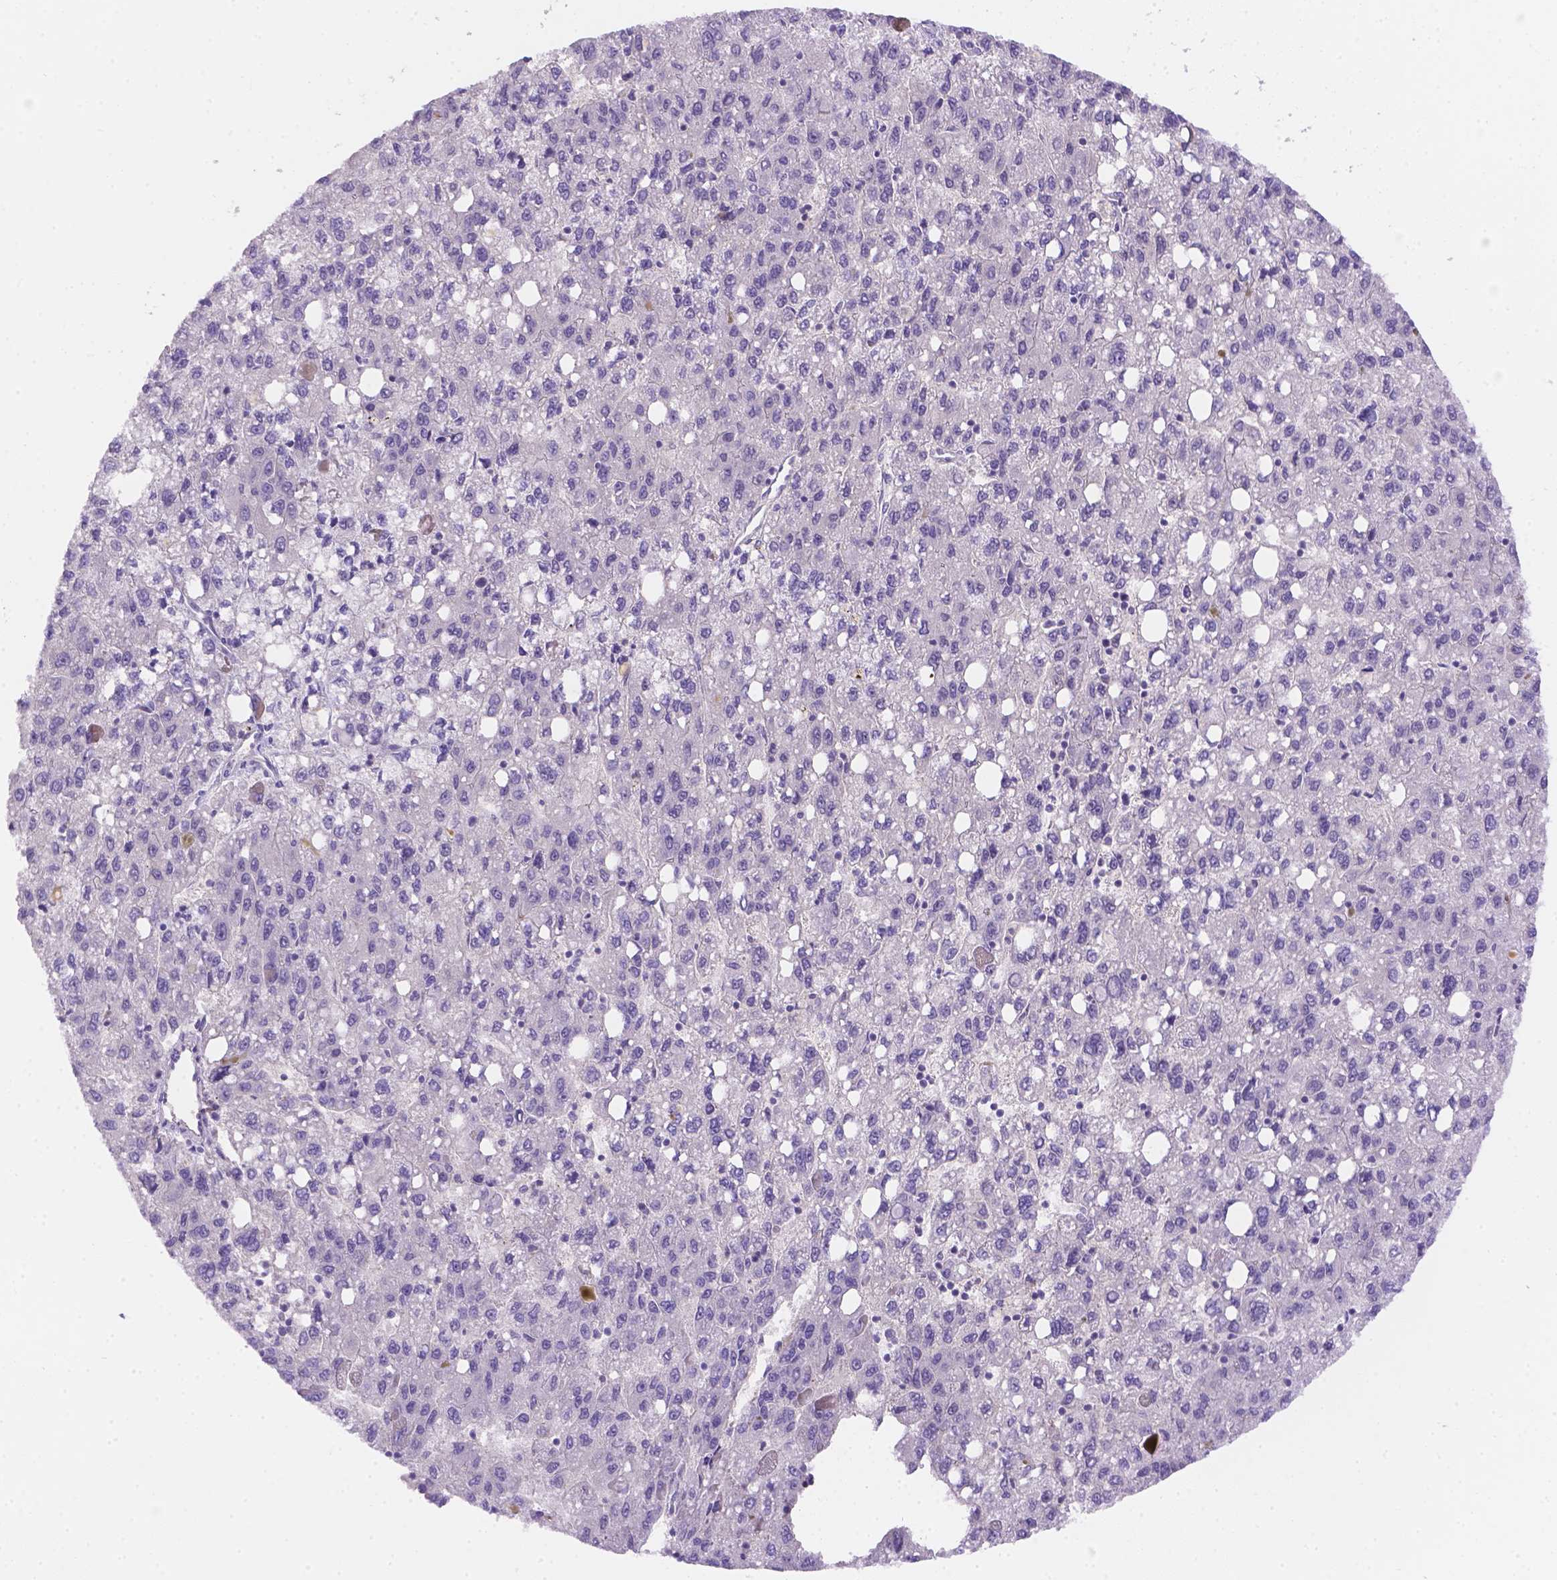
{"staining": {"intensity": "negative", "quantity": "none", "location": "none"}, "tissue": "liver cancer", "cell_type": "Tumor cells", "image_type": "cancer", "snomed": [{"axis": "morphology", "description": "Carcinoma, Hepatocellular, NOS"}, {"axis": "topography", "description": "Liver"}], "caption": "Micrograph shows no protein expression in tumor cells of liver cancer (hepatocellular carcinoma) tissue.", "gene": "NXPE2", "patient": {"sex": "female", "age": 82}}